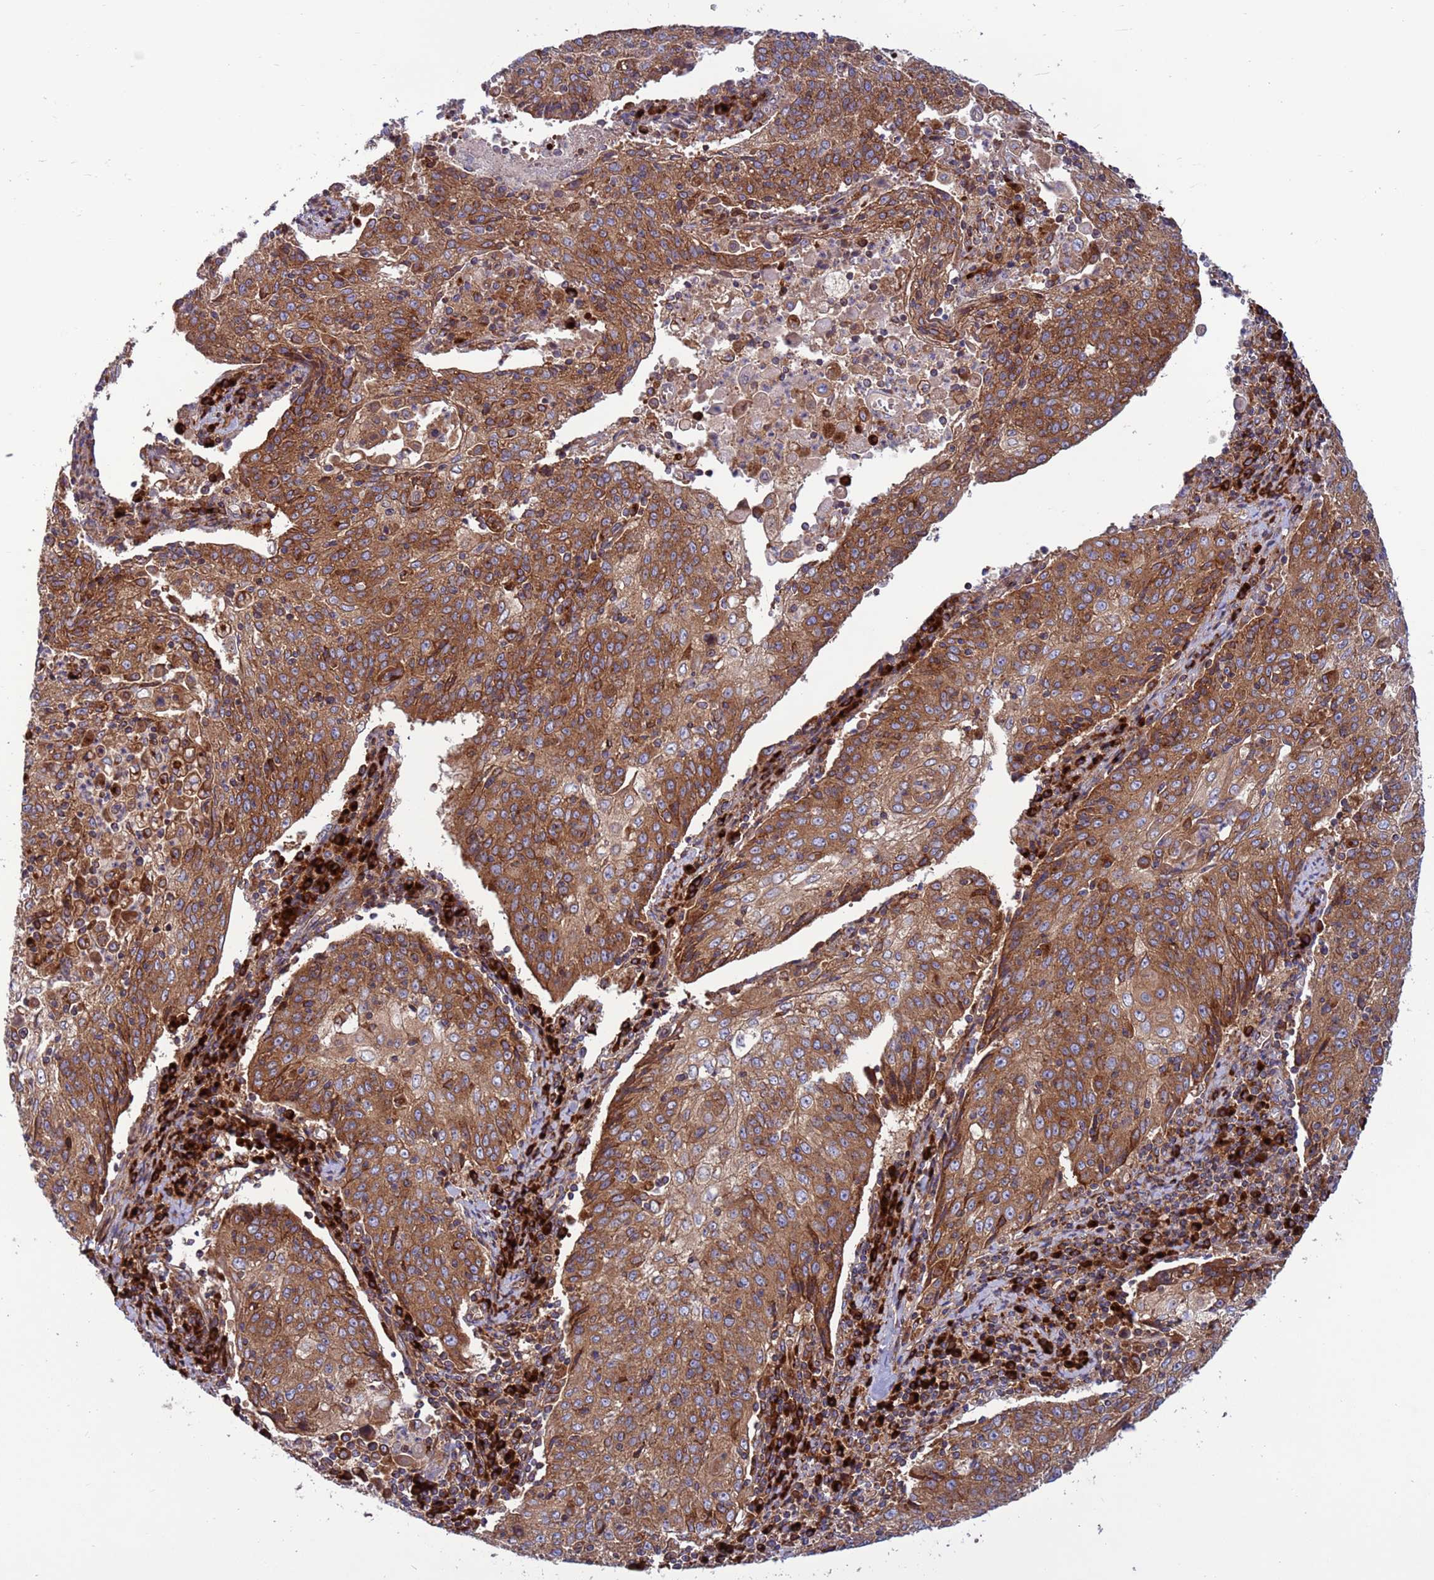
{"staining": {"intensity": "moderate", "quantity": ">75%", "location": "cytoplasmic/membranous"}, "tissue": "cervical cancer", "cell_type": "Tumor cells", "image_type": "cancer", "snomed": [{"axis": "morphology", "description": "Squamous cell carcinoma, NOS"}, {"axis": "topography", "description": "Cervix"}], "caption": "High-magnification brightfield microscopy of cervical squamous cell carcinoma stained with DAB (brown) and counterstained with hematoxylin (blue). tumor cells exhibit moderate cytoplasmic/membranous positivity is seen in about>75% of cells. (DAB IHC with brightfield microscopy, high magnification).", "gene": "ZC3HAV1", "patient": {"sex": "female", "age": 48}}